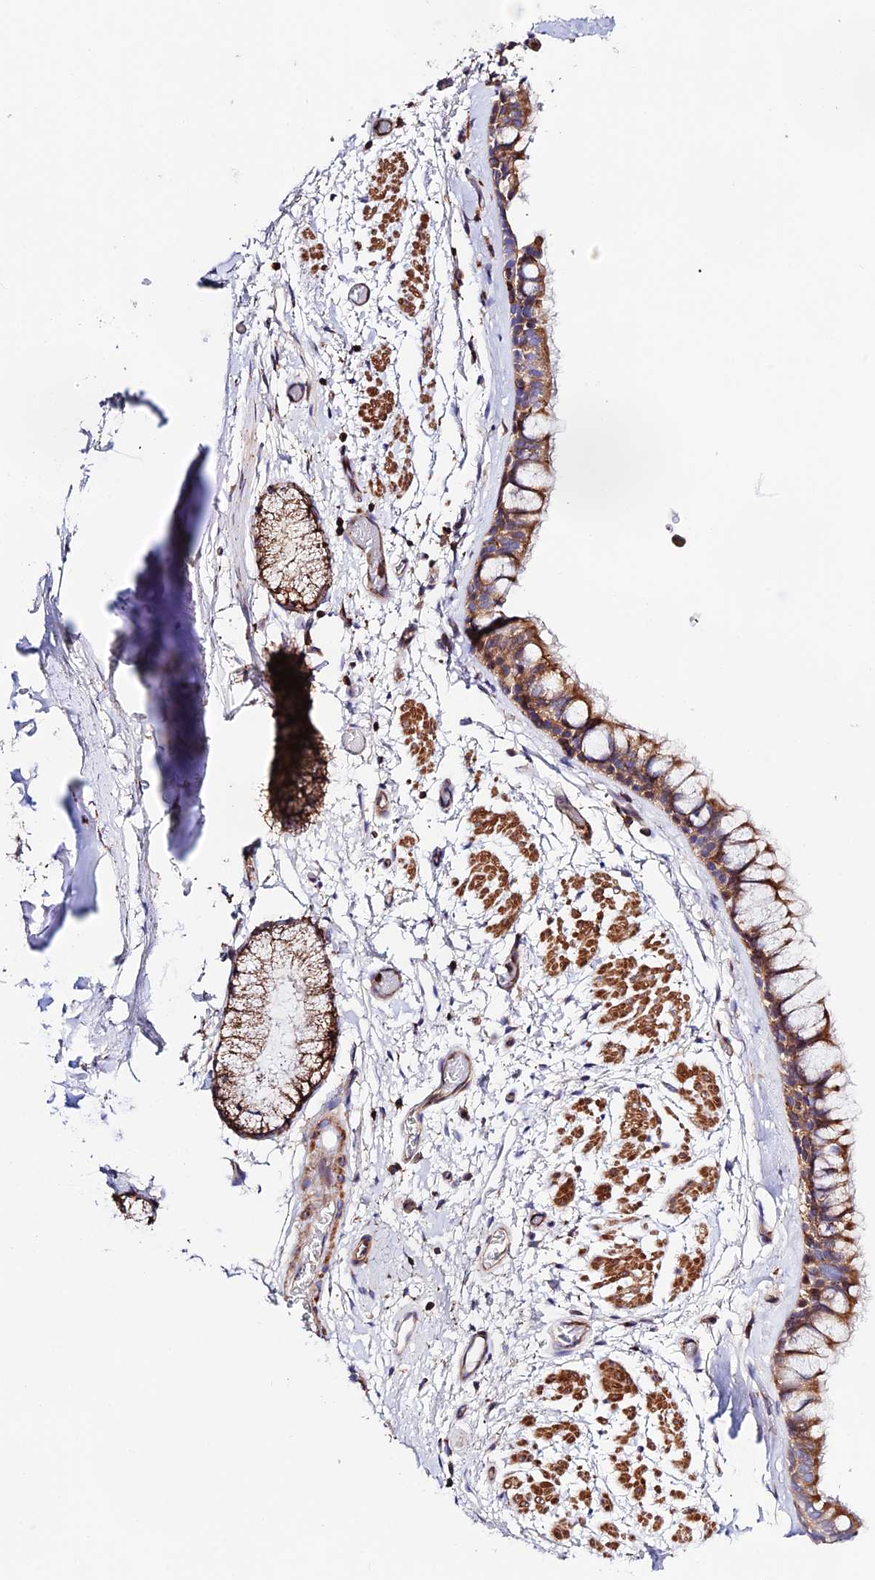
{"staining": {"intensity": "moderate", "quantity": ">75%", "location": "cytoplasmic/membranous"}, "tissue": "bronchus", "cell_type": "Respiratory epithelial cells", "image_type": "normal", "snomed": [{"axis": "morphology", "description": "Normal tissue, NOS"}, {"axis": "topography", "description": "Bronchus"}], "caption": "Protein analysis of unremarkable bronchus demonstrates moderate cytoplasmic/membranous staining in about >75% of respiratory epithelial cells.", "gene": "PRIM1", "patient": {"sex": "male", "age": 65}}